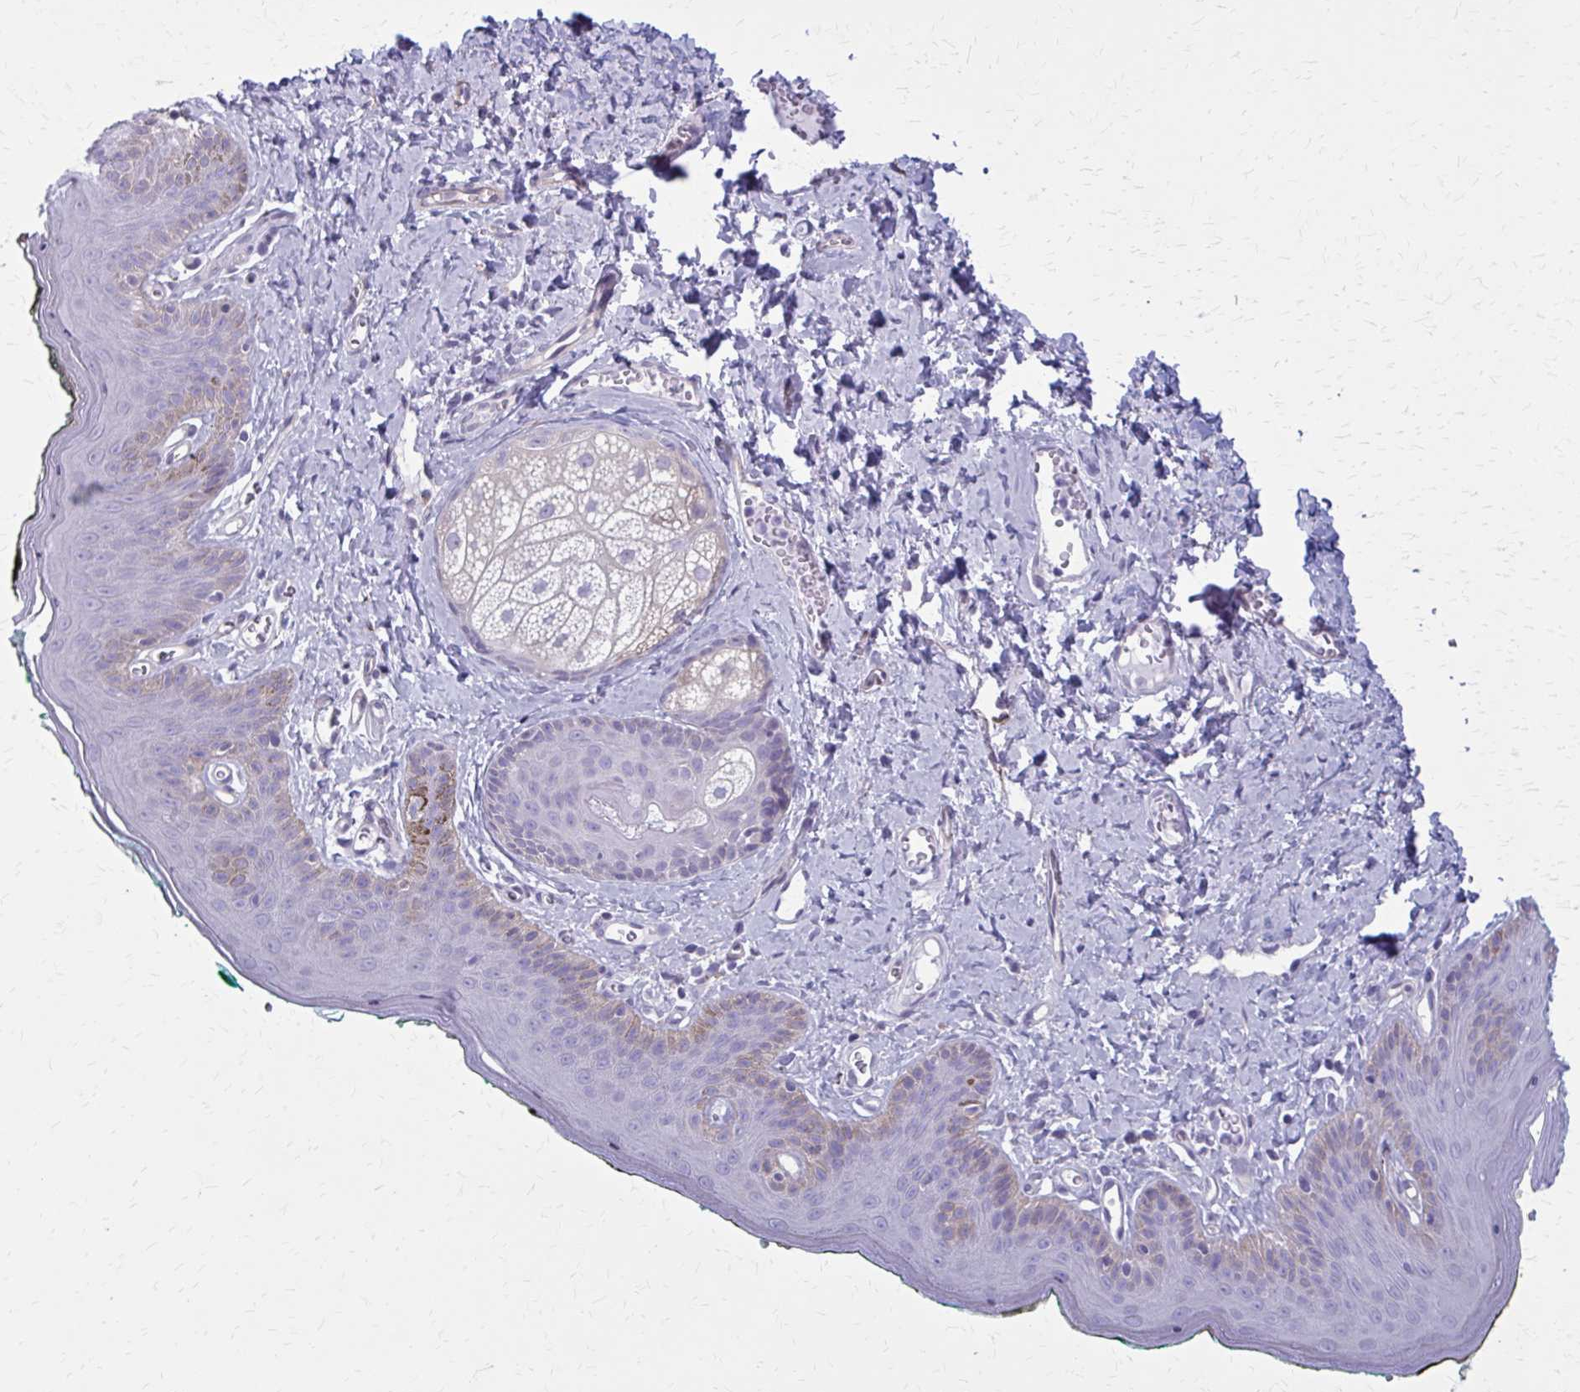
{"staining": {"intensity": "negative", "quantity": "none", "location": "none"}, "tissue": "skin", "cell_type": "Epidermal cells", "image_type": "normal", "snomed": [{"axis": "morphology", "description": "Normal tissue, NOS"}, {"axis": "topography", "description": "Vulva"}, {"axis": "topography", "description": "Peripheral nerve tissue"}], "caption": "Immunohistochemistry (IHC) micrograph of benign skin: human skin stained with DAB displays no significant protein positivity in epidermal cells. (DAB immunohistochemistry (IHC) with hematoxylin counter stain).", "gene": "CASQ2", "patient": {"sex": "female", "age": 66}}